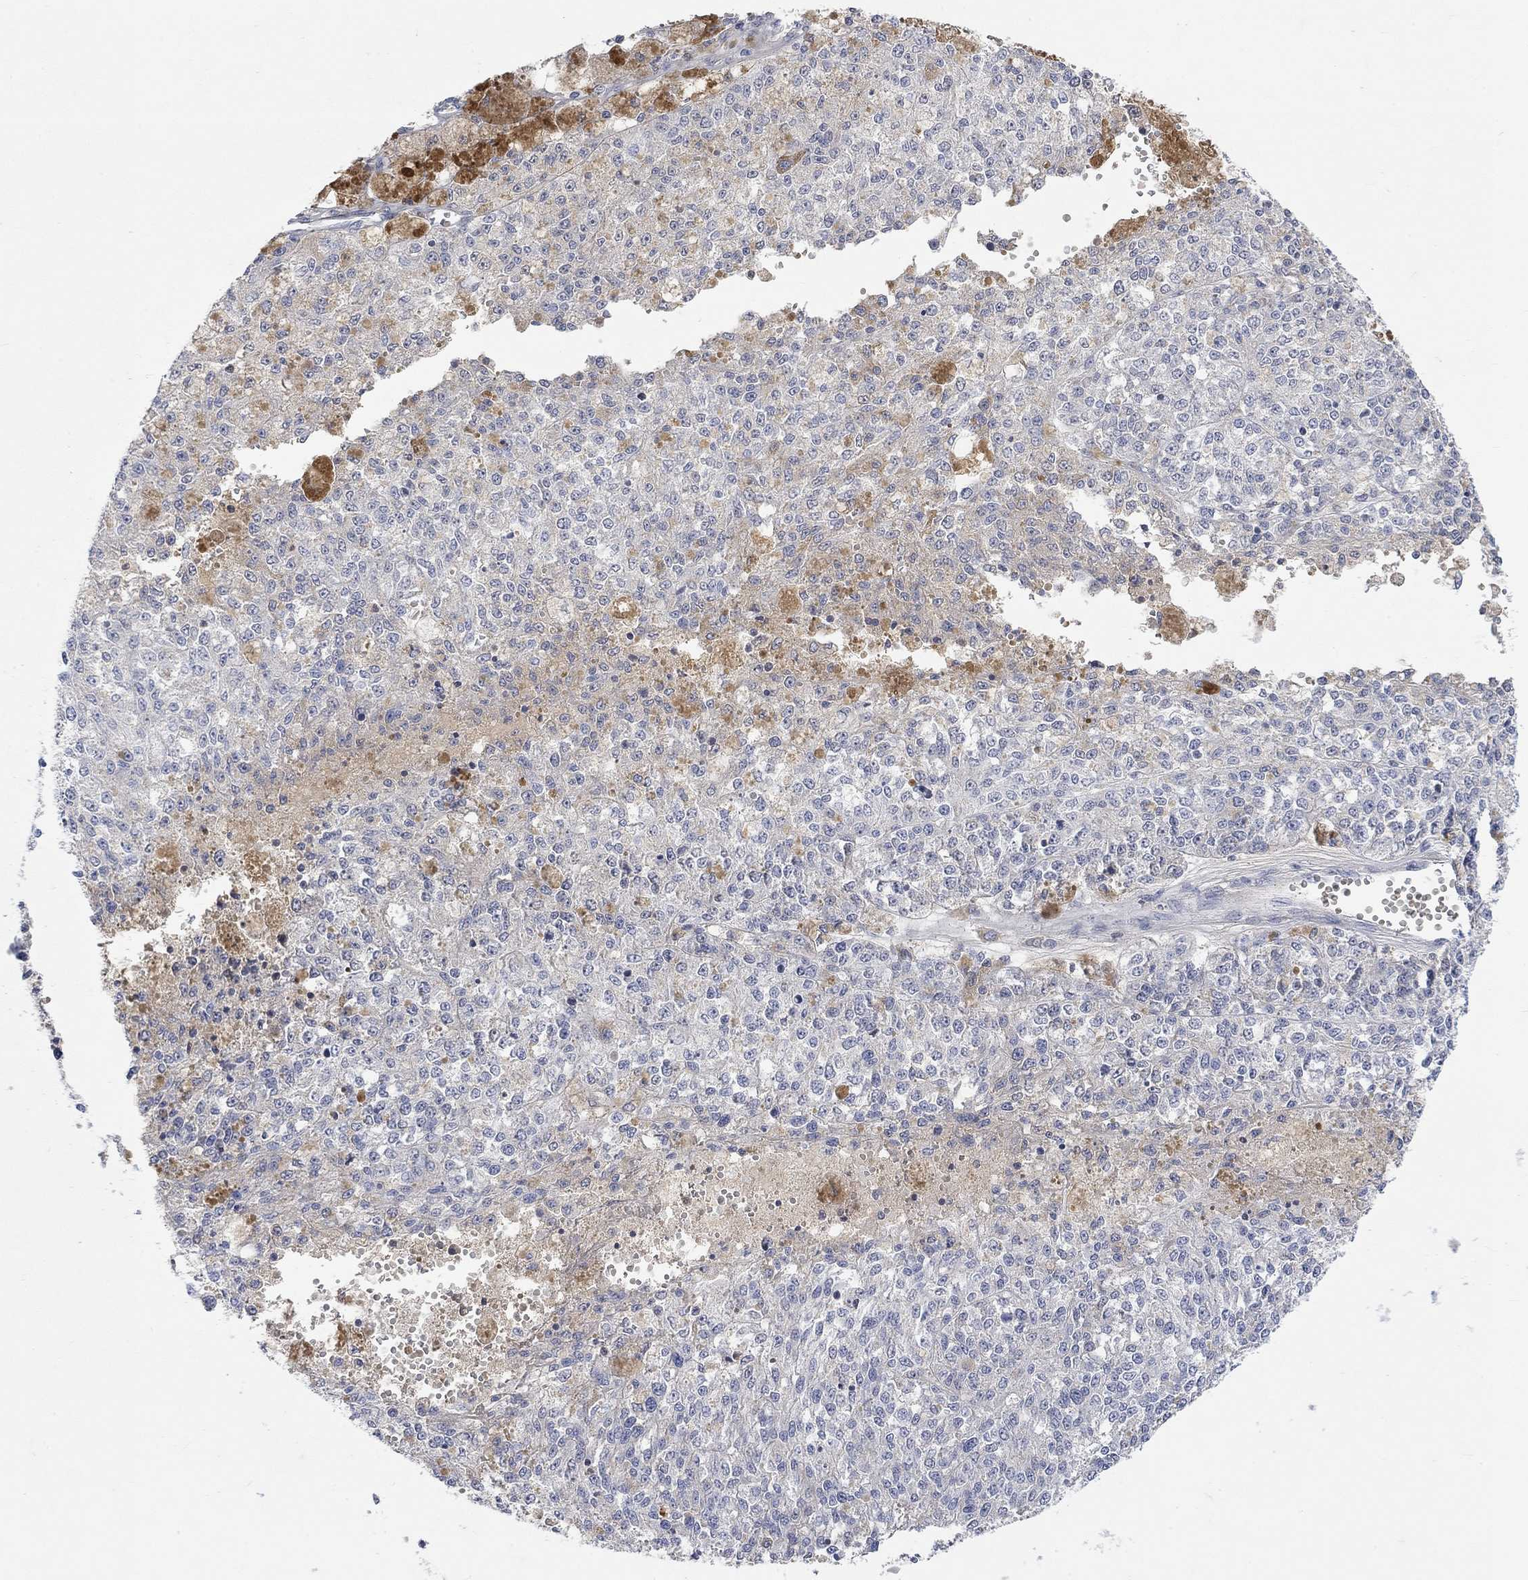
{"staining": {"intensity": "weak", "quantity": "<25%", "location": "cytoplasmic/membranous"}, "tissue": "melanoma", "cell_type": "Tumor cells", "image_type": "cancer", "snomed": [{"axis": "morphology", "description": "Malignant melanoma, Metastatic site"}, {"axis": "topography", "description": "Lymph node"}], "caption": "The micrograph exhibits no significant positivity in tumor cells of melanoma.", "gene": "MSTN", "patient": {"sex": "female", "age": 64}}